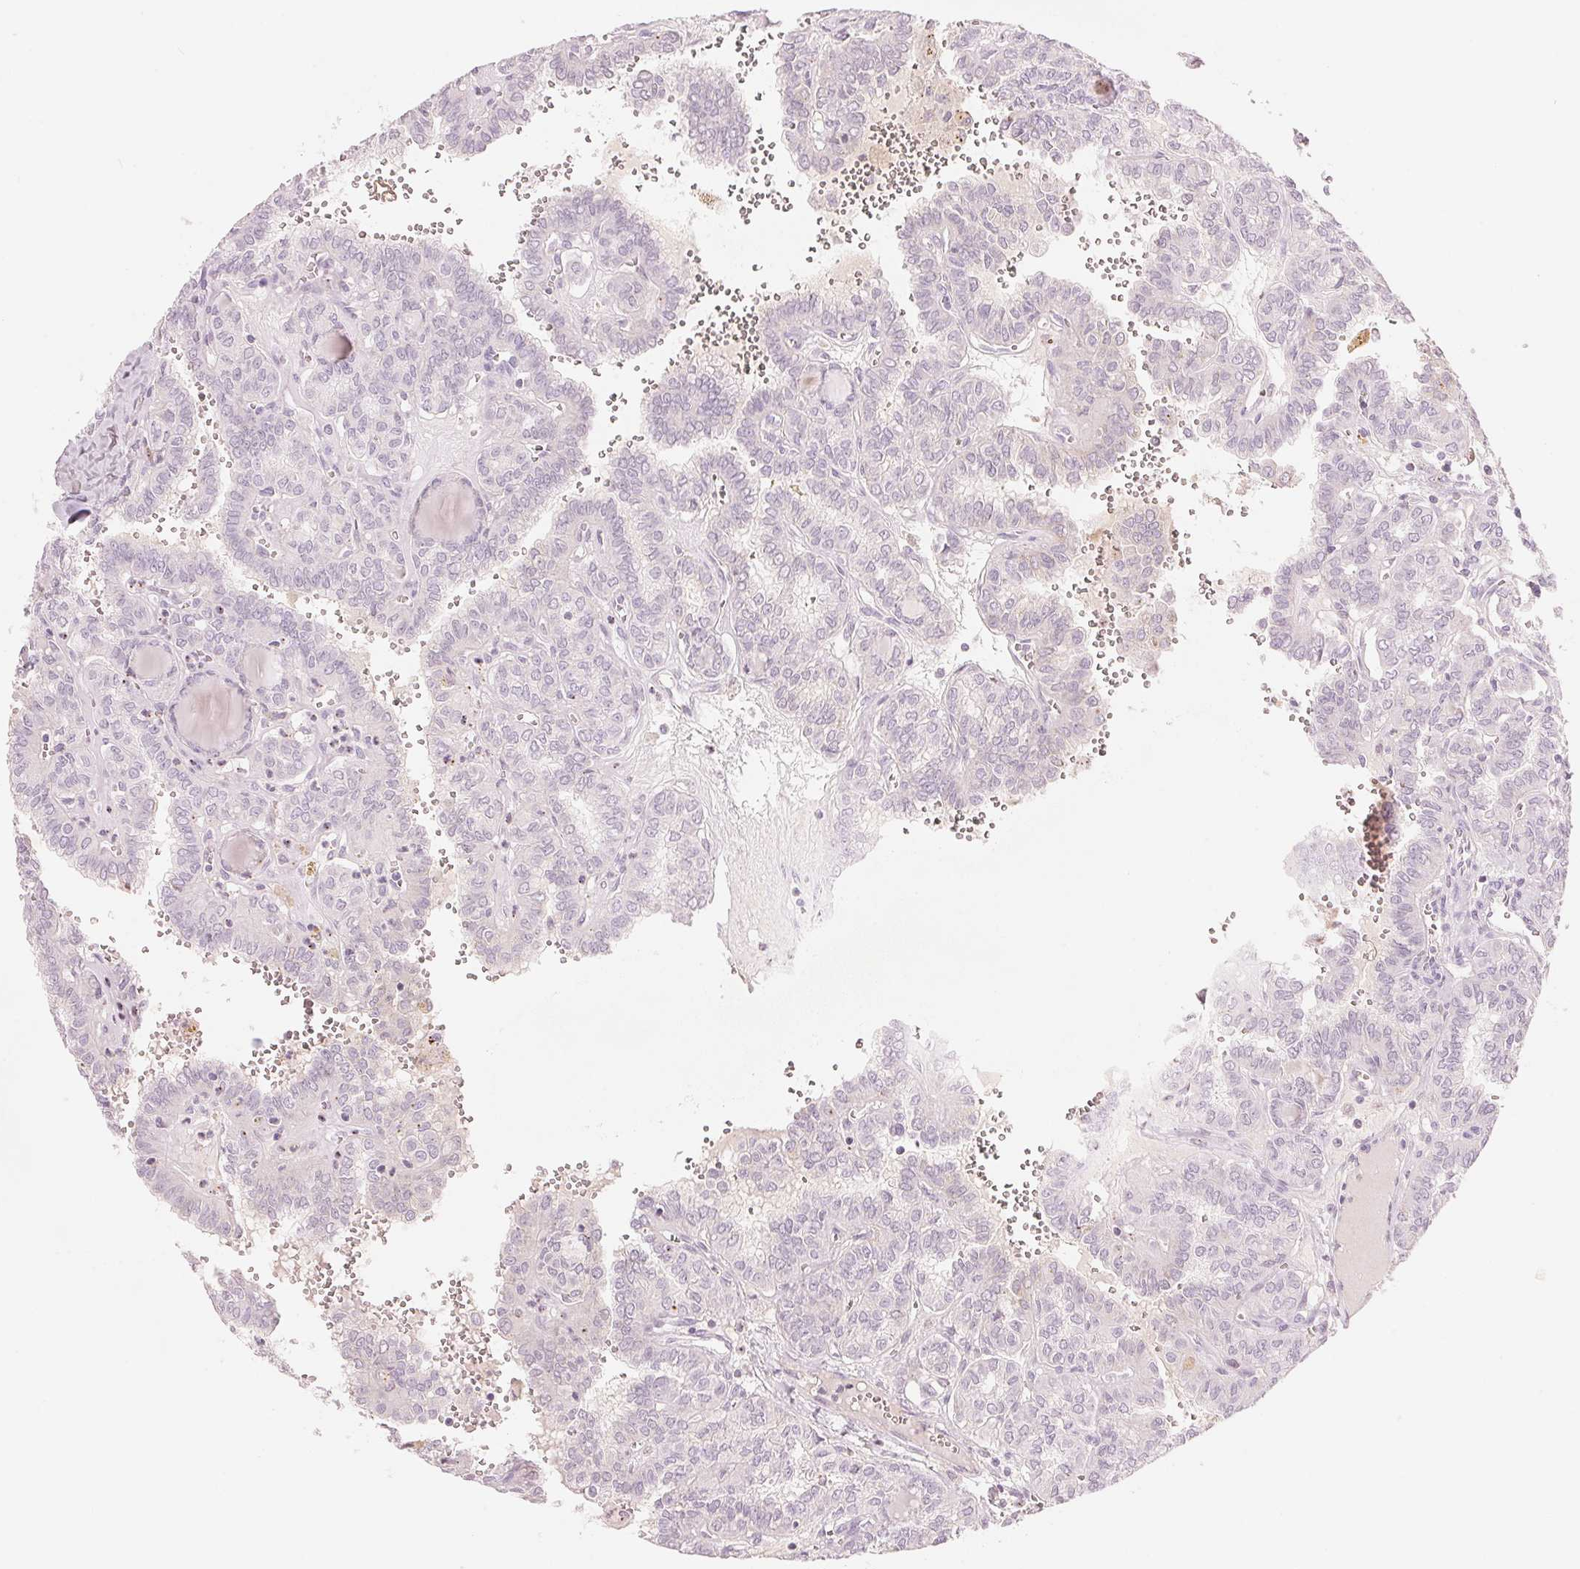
{"staining": {"intensity": "negative", "quantity": "none", "location": "none"}, "tissue": "thyroid cancer", "cell_type": "Tumor cells", "image_type": "cancer", "snomed": [{"axis": "morphology", "description": "Papillary adenocarcinoma, NOS"}, {"axis": "topography", "description": "Thyroid gland"}], "caption": "Tumor cells show no significant staining in papillary adenocarcinoma (thyroid). (IHC, brightfield microscopy, high magnification).", "gene": "SLC17A4", "patient": {"sex": "female", "age": 41}}